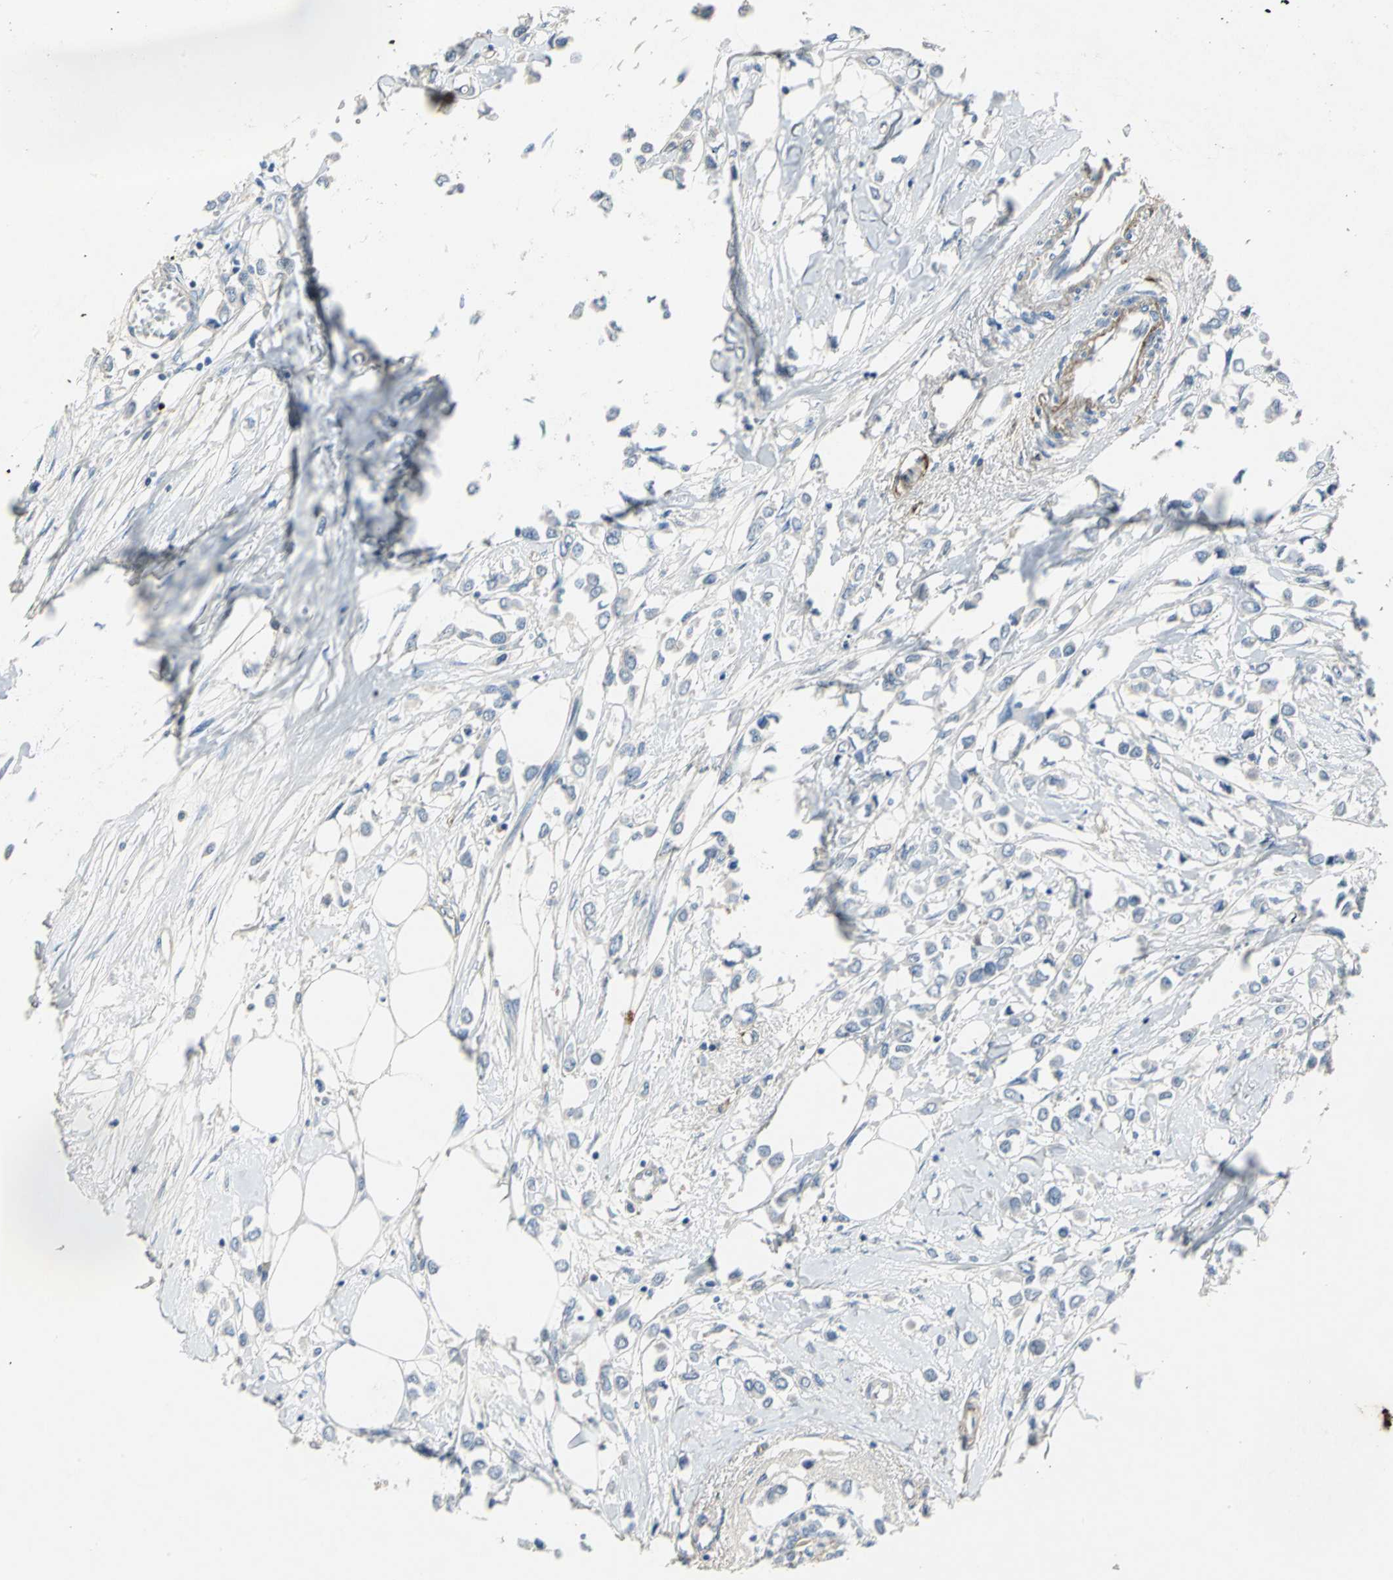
{"staining": {"intensity": "negative", "quantity": "none", "location": "none"}, "tissue": "breast cancer", "cell_type": "Tumor cells", "image_type": "cancer", "snomed": [{"axis": "morphology", "description": "Lobular carcinoma"}, {"axis": "topography", "description": "Breast"}], "caption": "Immunohistochemical staining of breast lobular carcinoma demonstrates no significant positivity in tumor cells.", "gene": "EFNB3", "patient": {"sex": "female", "age": 51}}